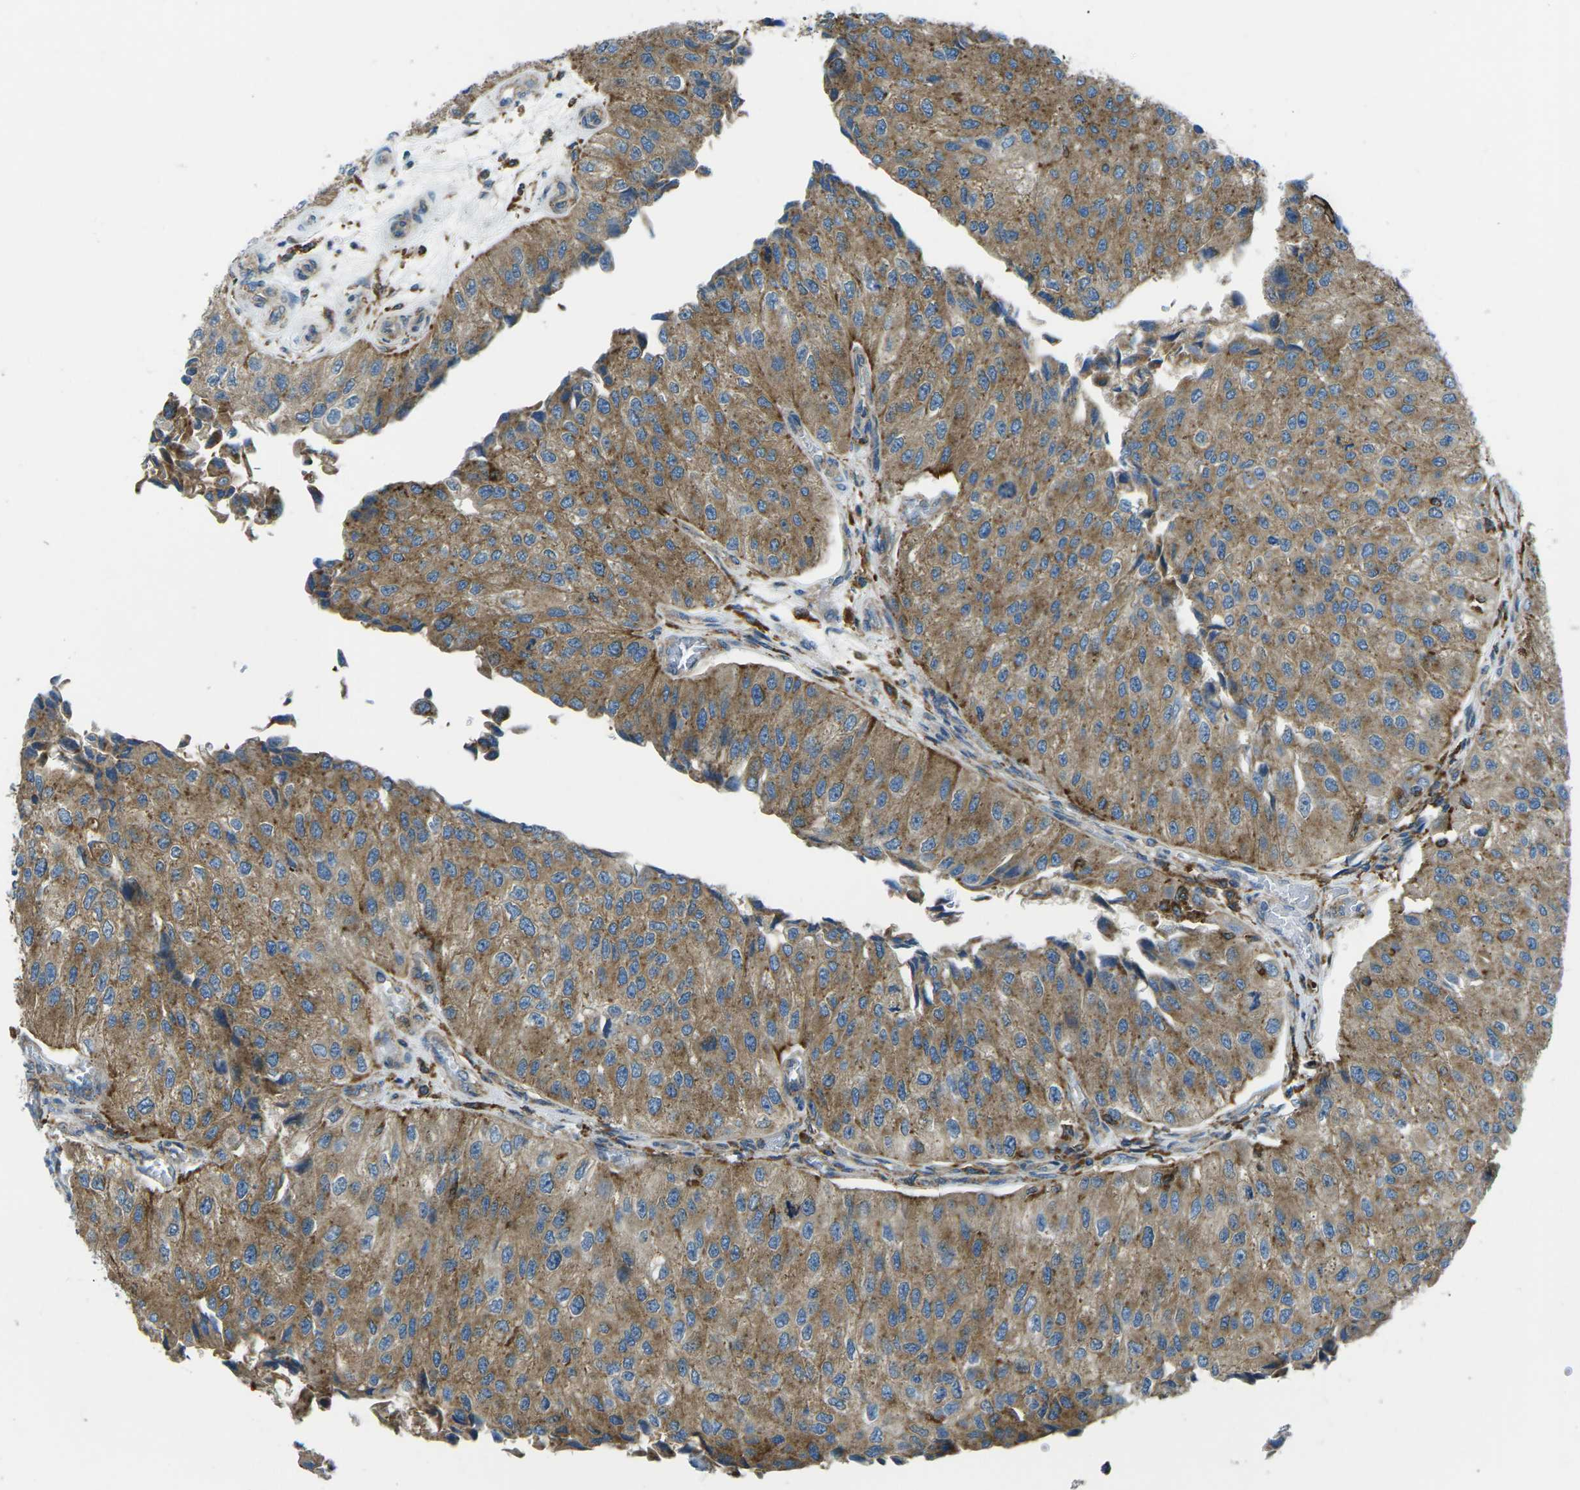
{"staining": {"intensity": "moderate", "quantity": ">75%", "location": "cytoplasmic/membranous"}, "tissue": "urothelial cancer", "cell_type": "Tumor cells", "image_type": "cancer", "snomed": [{"axis": "morphology", "description": "Urothelial carcinoma, High grade"}, {"axis": "topography", "description": "Kidney"}, {"axis": "topography", "description": "Urinary bladder"}], "caption": "An image of human urothelial cancer stained for a protein demonstrates moderate cytoplasmic/membranous brown staining in tumor cells. Using DAB (3,3'-diaminobenzidine) (brown) and hematoxylin (blue) stains, captured at high magnification using brightfield microscopy.", "gene": "CDK17", "patient": {"sex": "male", "age": 77}}